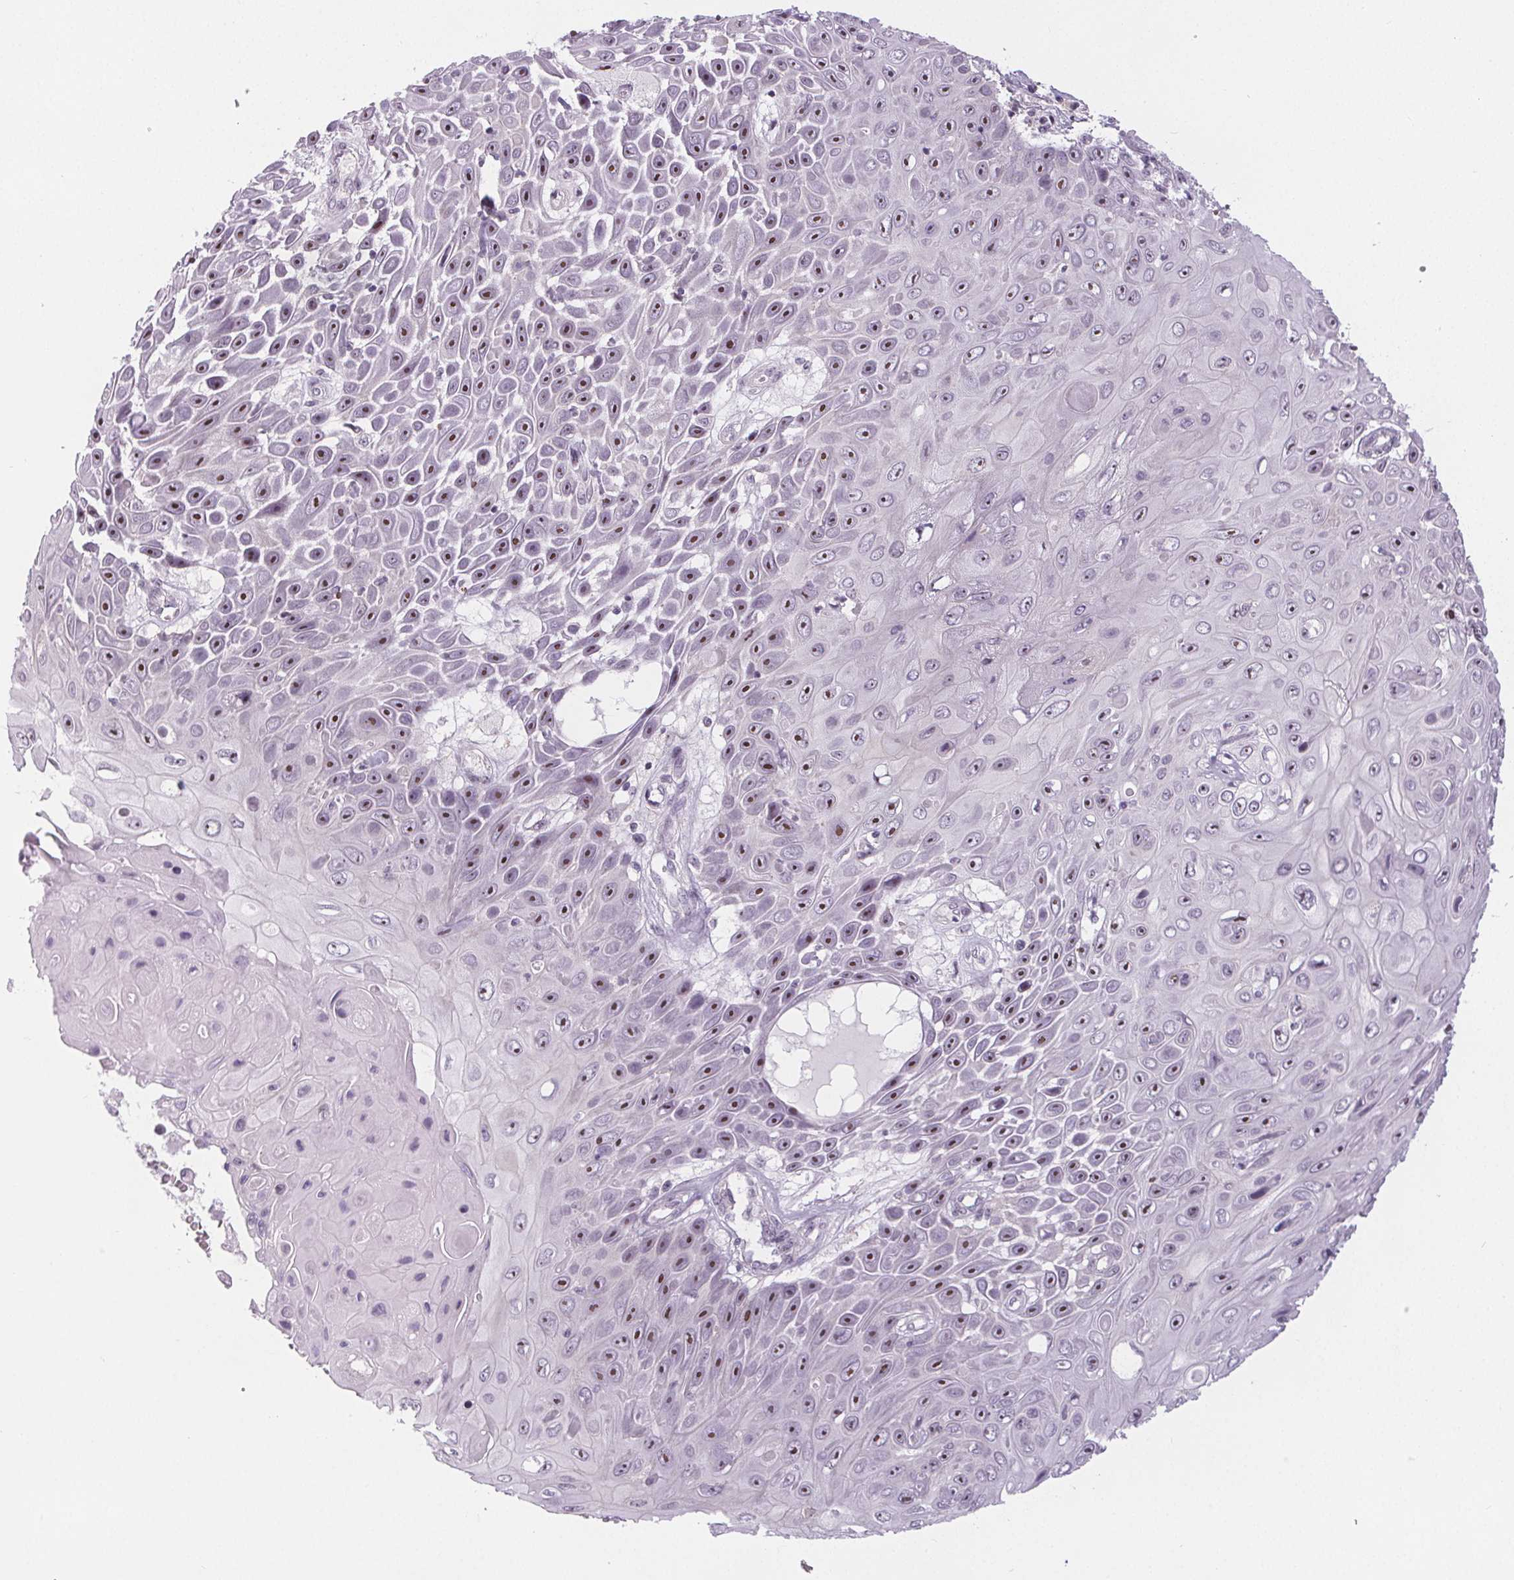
{"staining": {"intensity": "moderate", "quantity": ">75%", "location": "nuclear"}, "tissue": "skin cancer", "cell_type": "Tumor cells", "image_type": "cancer", "snomed": [{"axis": "morphology", "description": "Squamous cell carcinoma, NOS"}, {"axis": "topography", "description": "Skin"}], "caption": "Skin cancer (squamous cell carcinoma) was stained to show a protein in brown. There is medium levels of moderate nuclear staining in approximately >75% of tumor cells.", "gene": "NOLC1", "patient": {"sex": "male", "age": 82}}